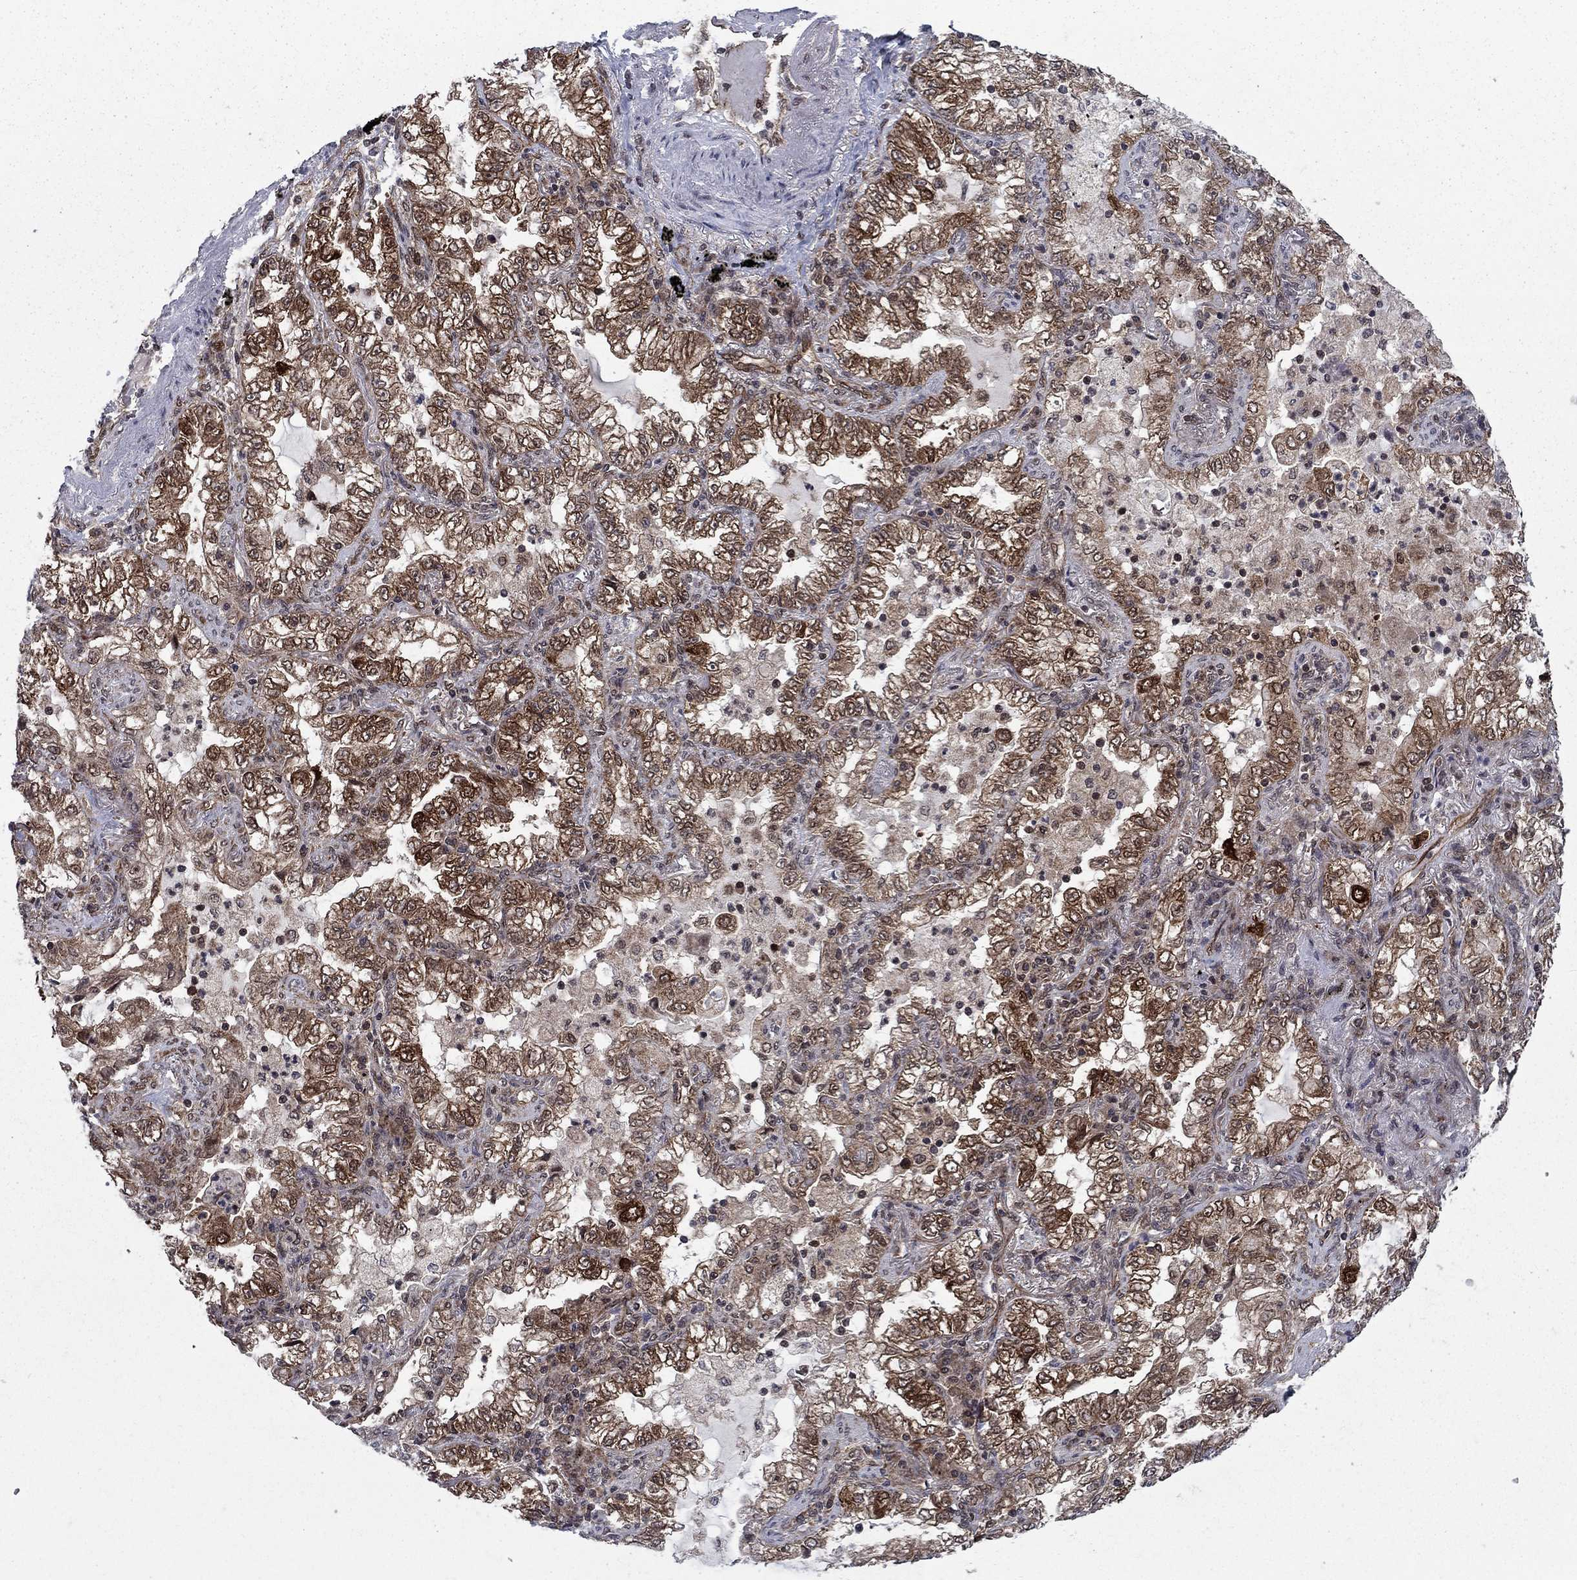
{"staining": {"intensity": "strong", "quantity": "25%-75%", "location": "cytoplasmic/membranous"}, "tissue": "lung cancer", "cell_type": "Tumor cells", "image_type": "cancer", "snomed": [{"axis": "morphology", "description": "Adenocarcinoma, NOS"}, {"axis": "topography", "description": "Lung"}], "caption": "The histopathology image exhibits staining of lung cancer, revealing strong cytoplasmic/membranous protein expression (brown color) within tumor cells.", "gene": "DNAJA1", "patient": {"sex": "female", "age": 73}}